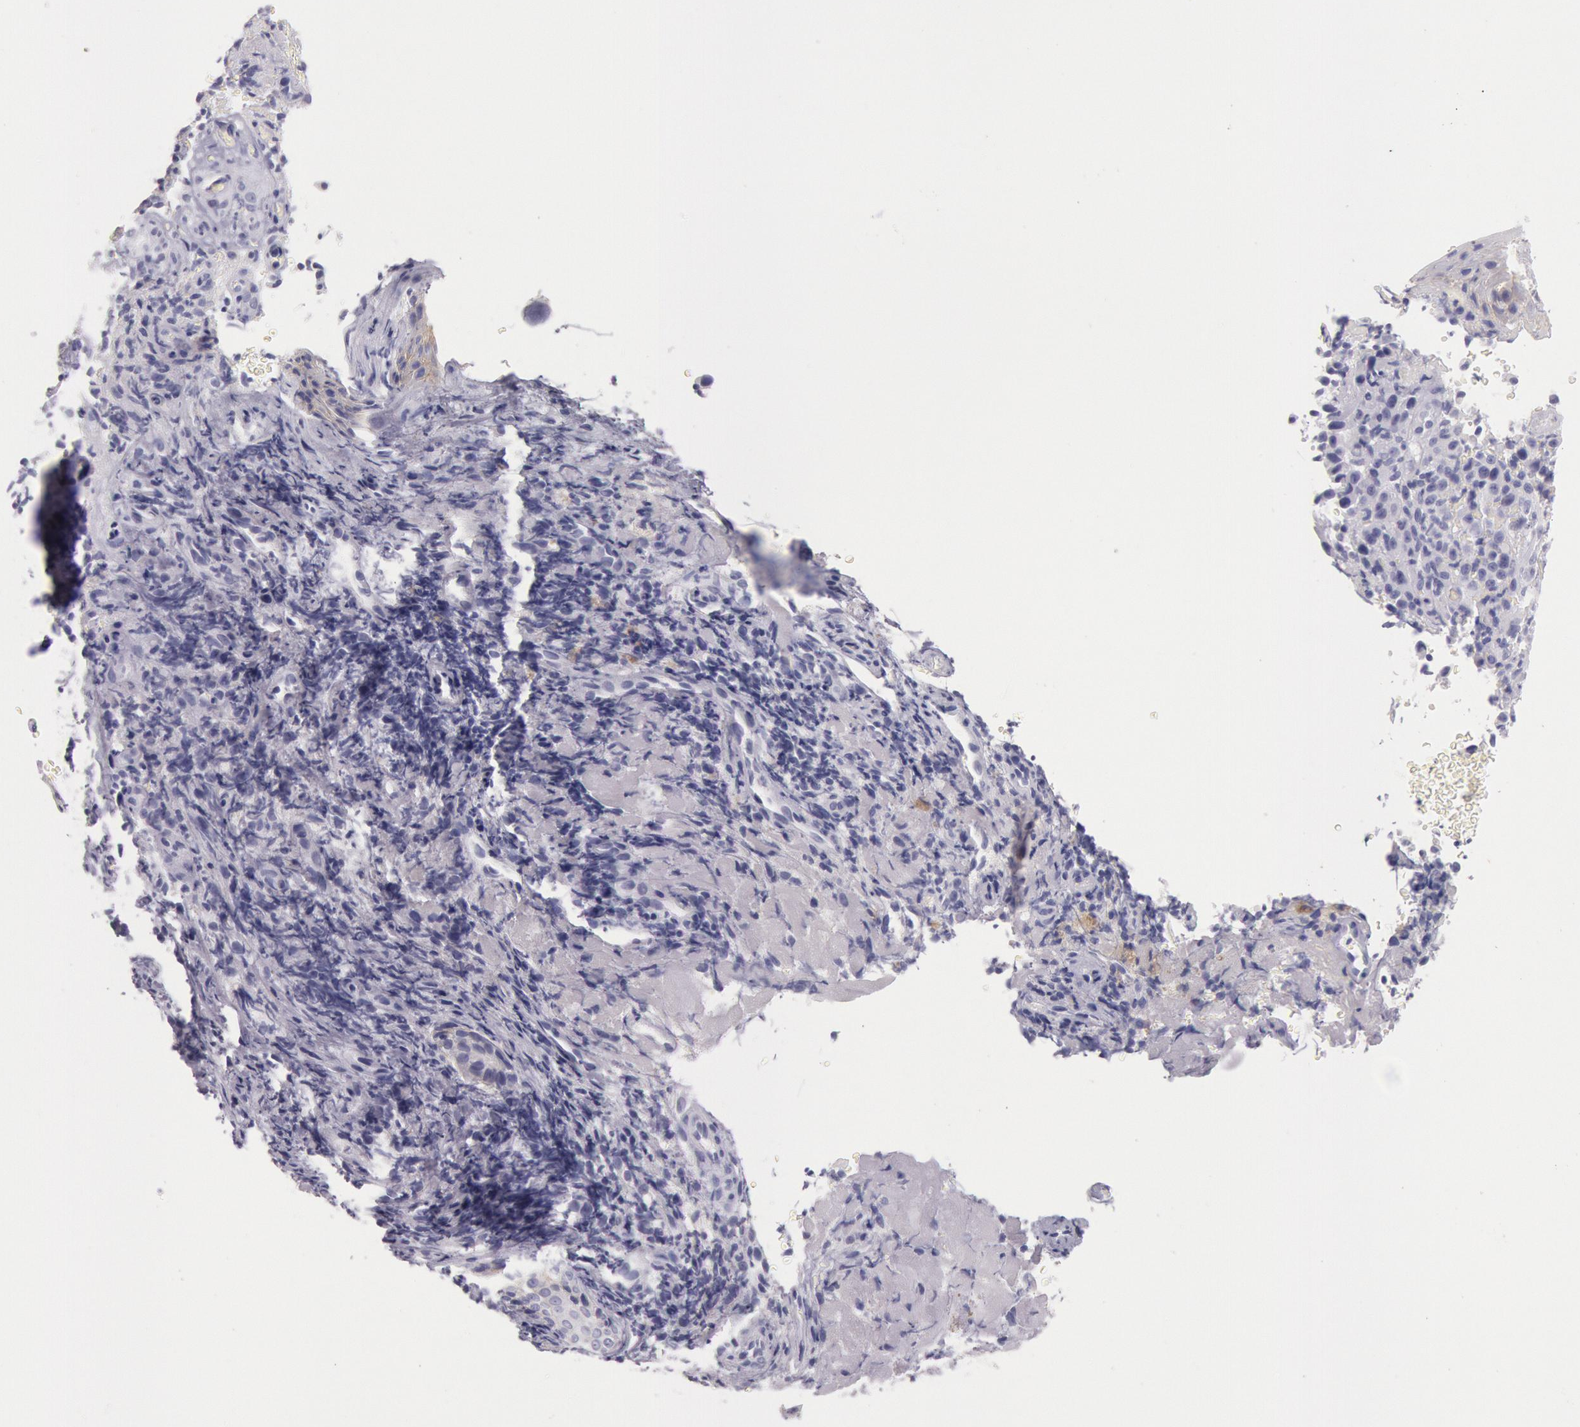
{"staining": {"intensity": "negative", "quantity": "none", "location": "none"}, "tissue": "melanoma", "cell_type": "Tumor cells", "image_type": "cancer", "snomed": [{"axis": "morphology", "description": "Malignant melanoma, NOS"}, {"axis": "topography", "description": "Skin"}], "caption": "The micrograph displays no significant staining in tumor cells of melanoma.", "gene": "EGFR", "patient": {"sex": "male", "age": 75}}